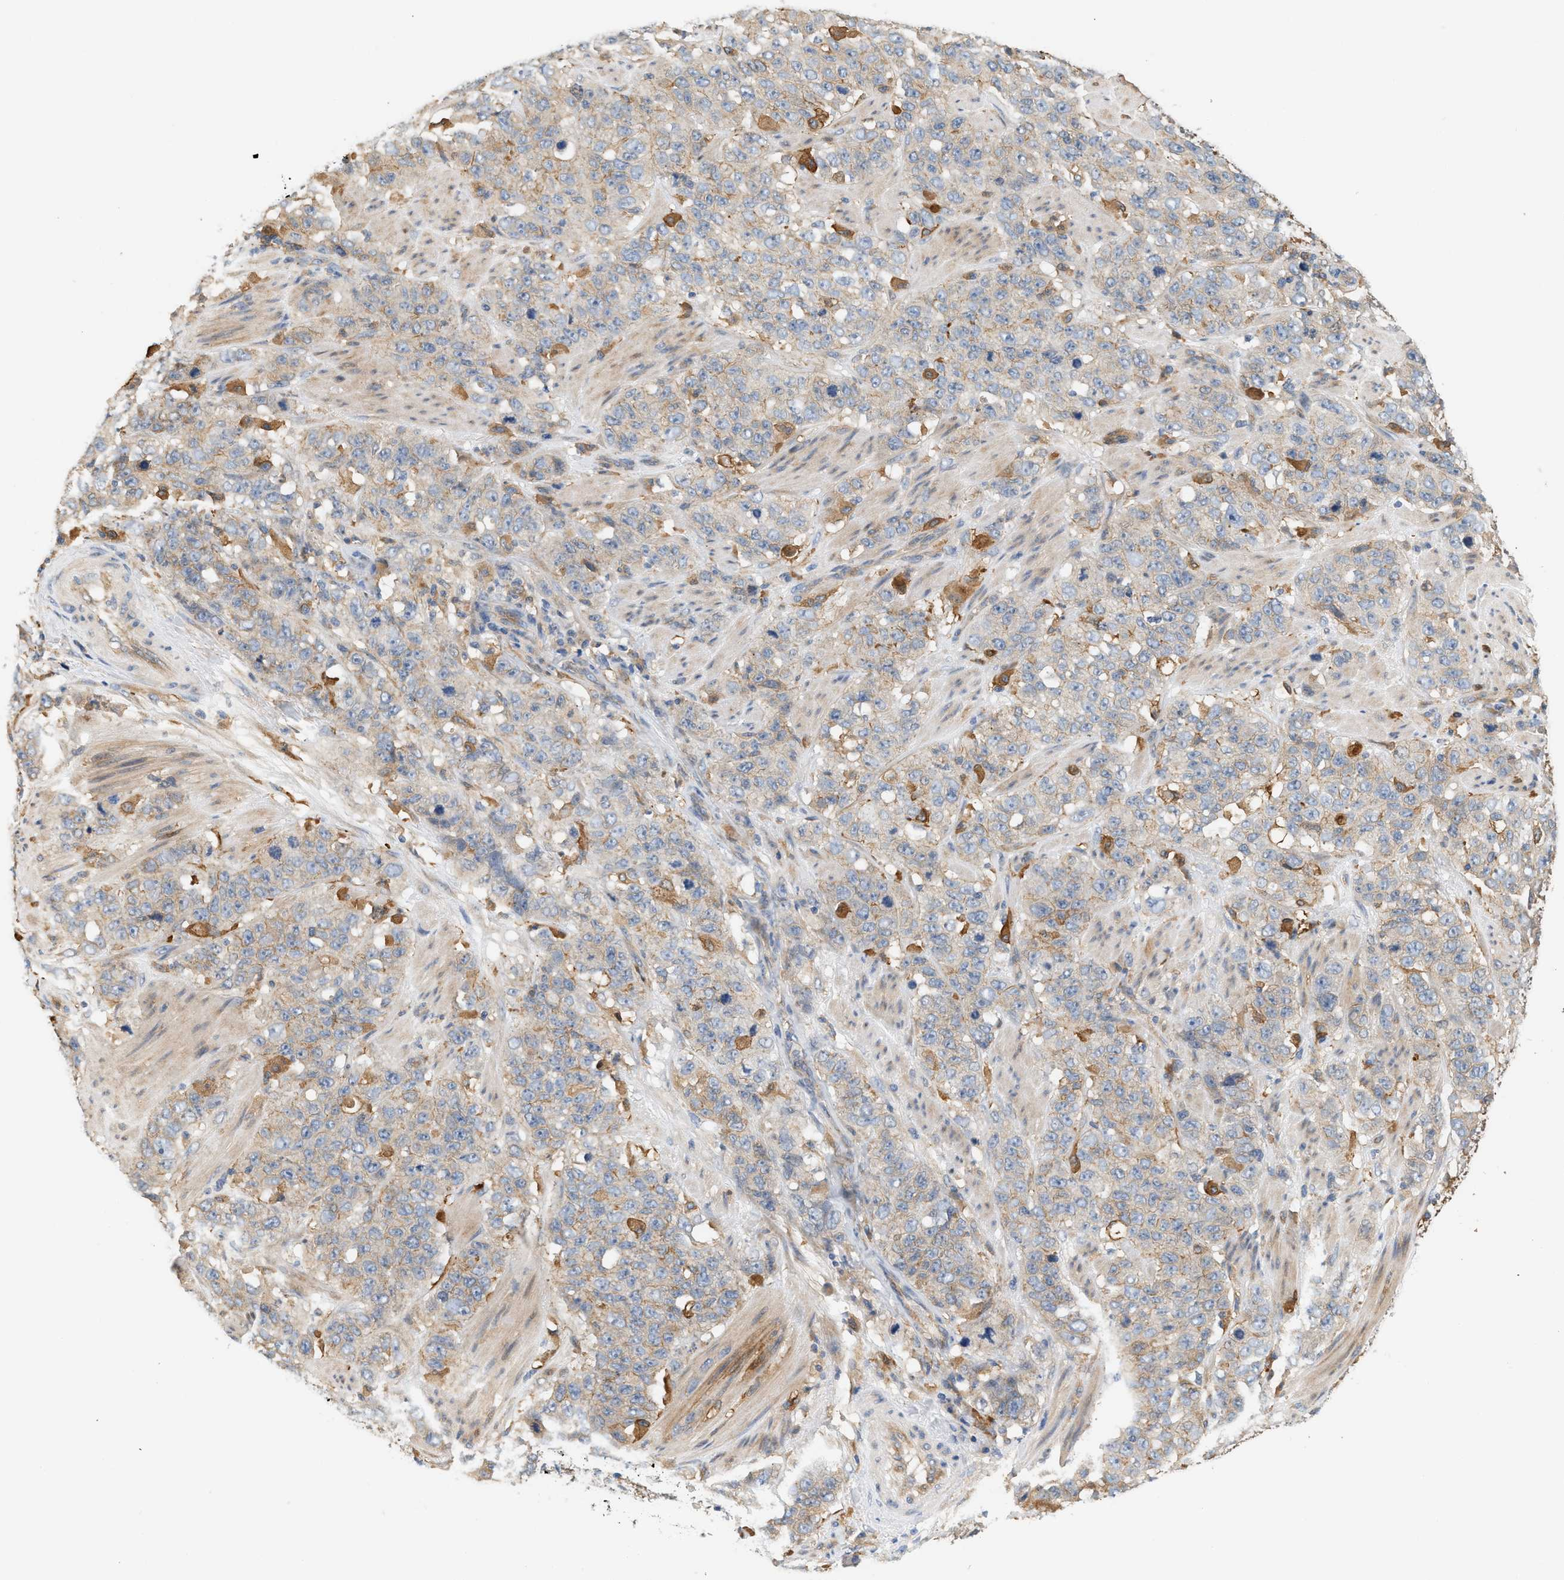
{"staining": {"intensity": "weak", "quantity": "<25%", "location": "cytoplasmic/membranous"}, "tissue": "stomach cancer", "cell_type": "Tumor cells", "image_type": "cancer", "snomed": [{"axis": "morphology", "description": "Adenocarcinoma, NOS"}, {"axis": "topography", "description": "Stomach"}], "caption": "Image shows no protein expression in tumor cells of stomach cancer (adenocarcinoma) tissue. (Immunohistochemistry, brightfield microscopy, high magnification).", "gene": "CTXN1", "patient": {"sex": "male", "age": 48}}